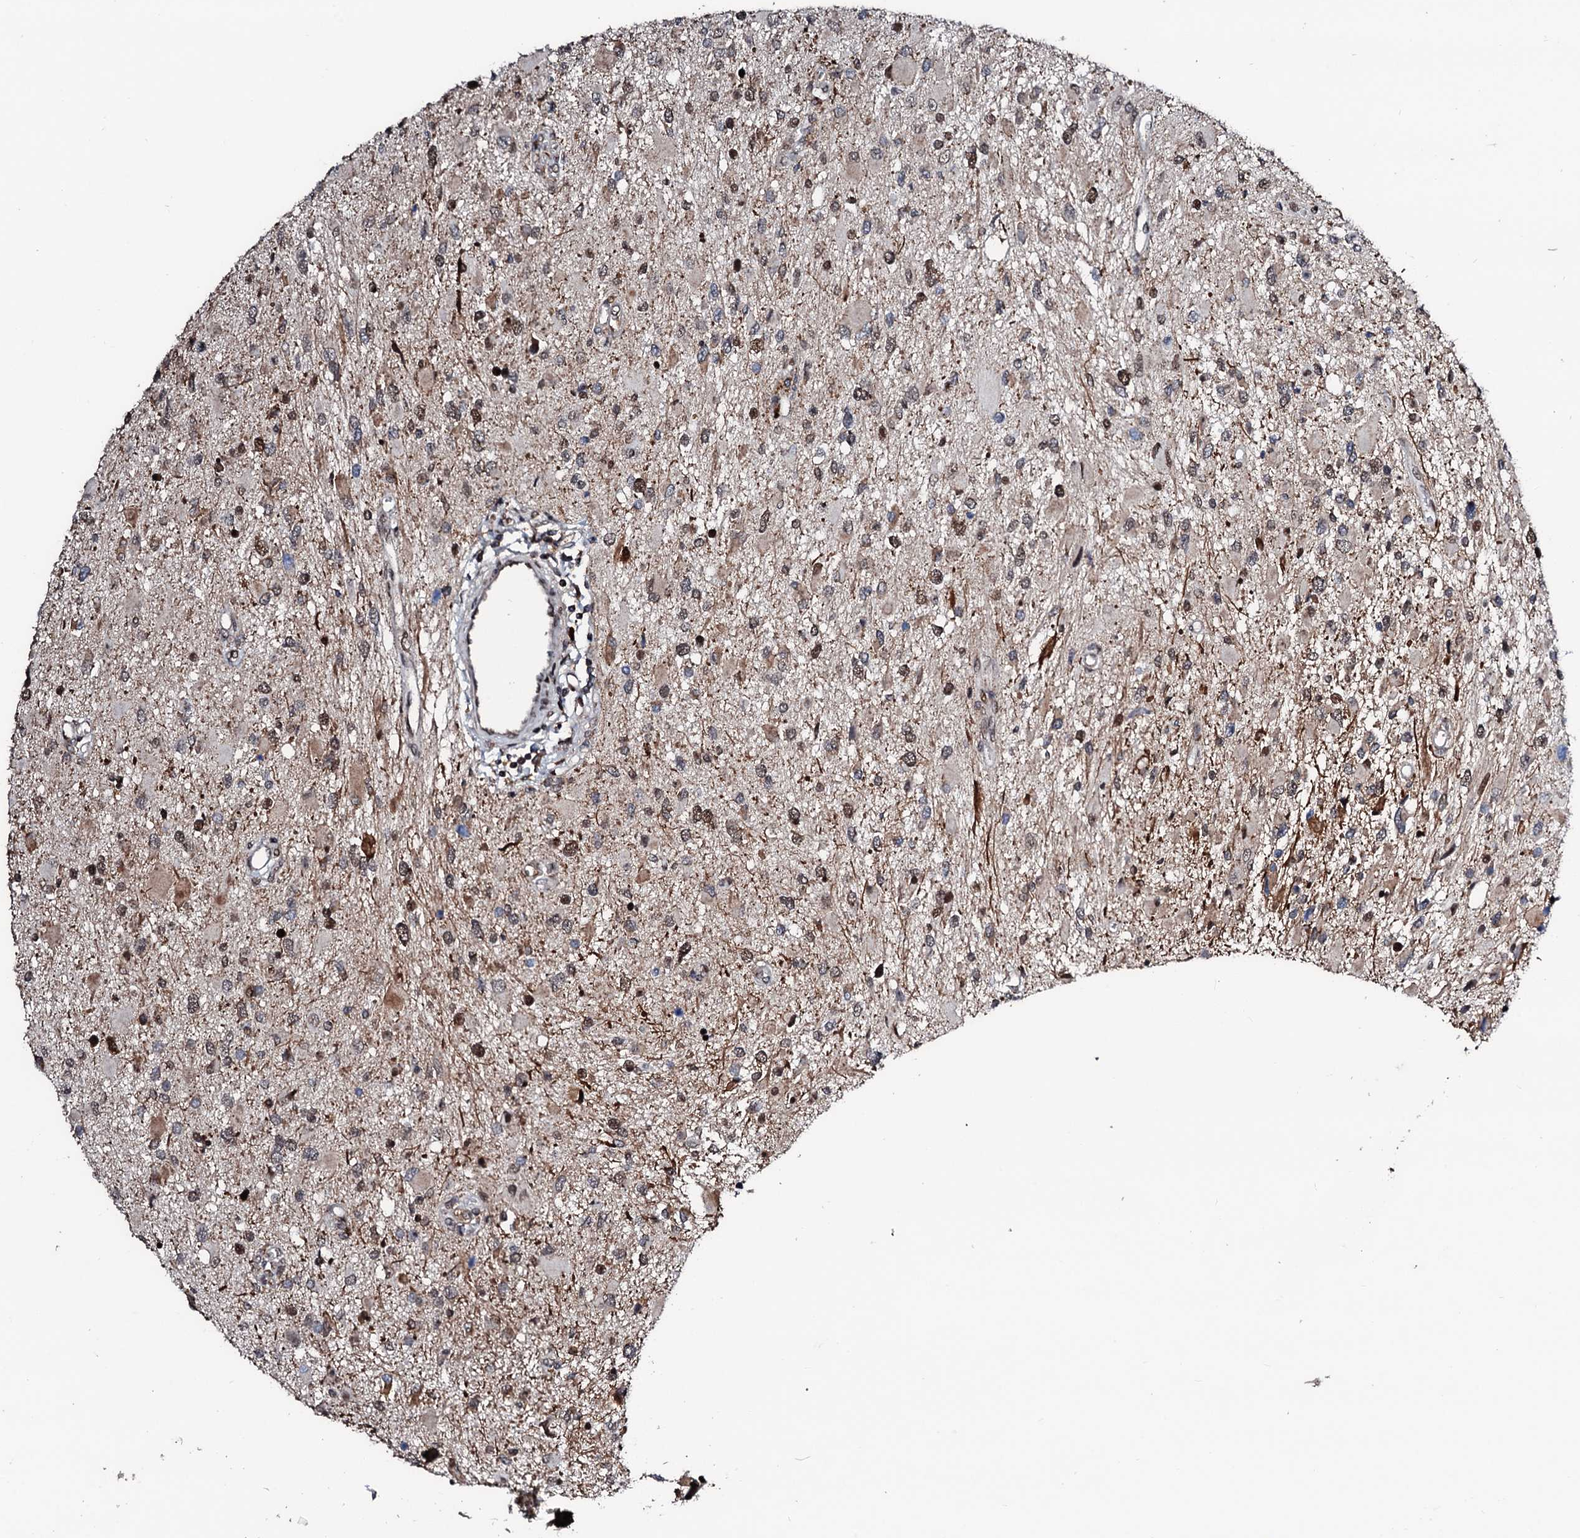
{"staining": {"intensity": "moderate", "quantity": "25%-75%", "location": "nuclear"}, "tissue": "glioma", "cell_type": "Tumor cells", "image_type": "cancer", "snomed": [{"axis": "morphology", "description": "Glioma, malignant, High grade"}, {"axis": "topography", "description": "Brain"}], "caption": "Immunohistochemical staining of human glioma demonstrates medium levels of moderate nuclear protein positivity in approximately 25%-75% of tumor cells. (DAB = brown stain, brightfield microscopy at high magnification).", "gene": "KIF18A", "patient": {"sex": "male", "age": 53}}